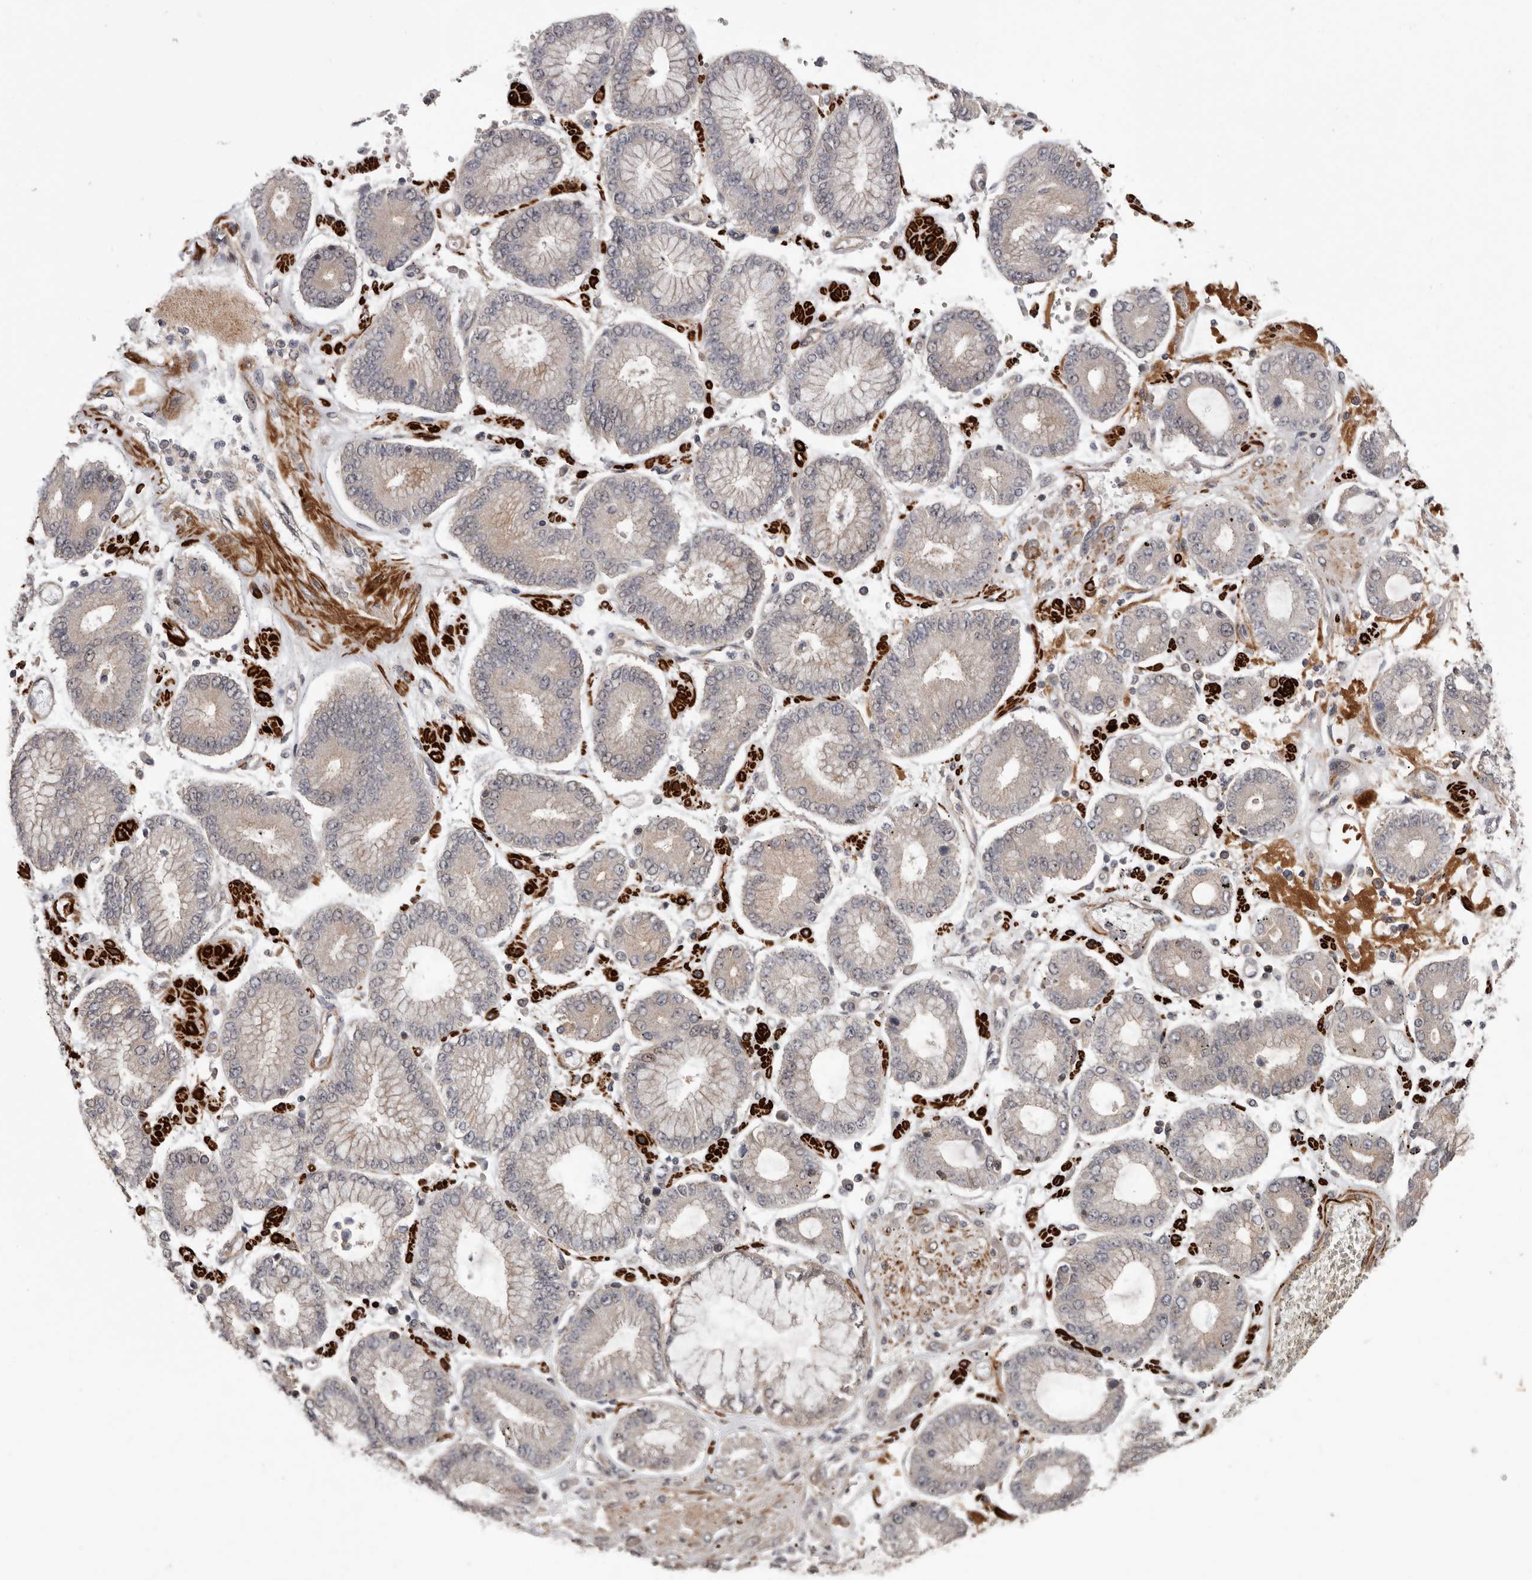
{"staining": {"intensity": "negative", "quantity": "none", "location": "none"}, "tissue": "stomach cancer", "cell_type": "Tumor cells", "image_type": "cancer", "snomed": [{"axis": "morphology", "description": "Adenocarcinoma, NOS"}, {"axis": "topography", "description": "Stomach"}], "caption": "Tumor cells show no significant protein positivity in adenocarcinoma (stomach). (Stains: DAB immunohistochemistry (IHC) with hematoxylin counter stain, Microscopy: brightfield microscopy at high magnification).", "gene": "FGFR4", "patient": {"sex": "male", "age": 76}}